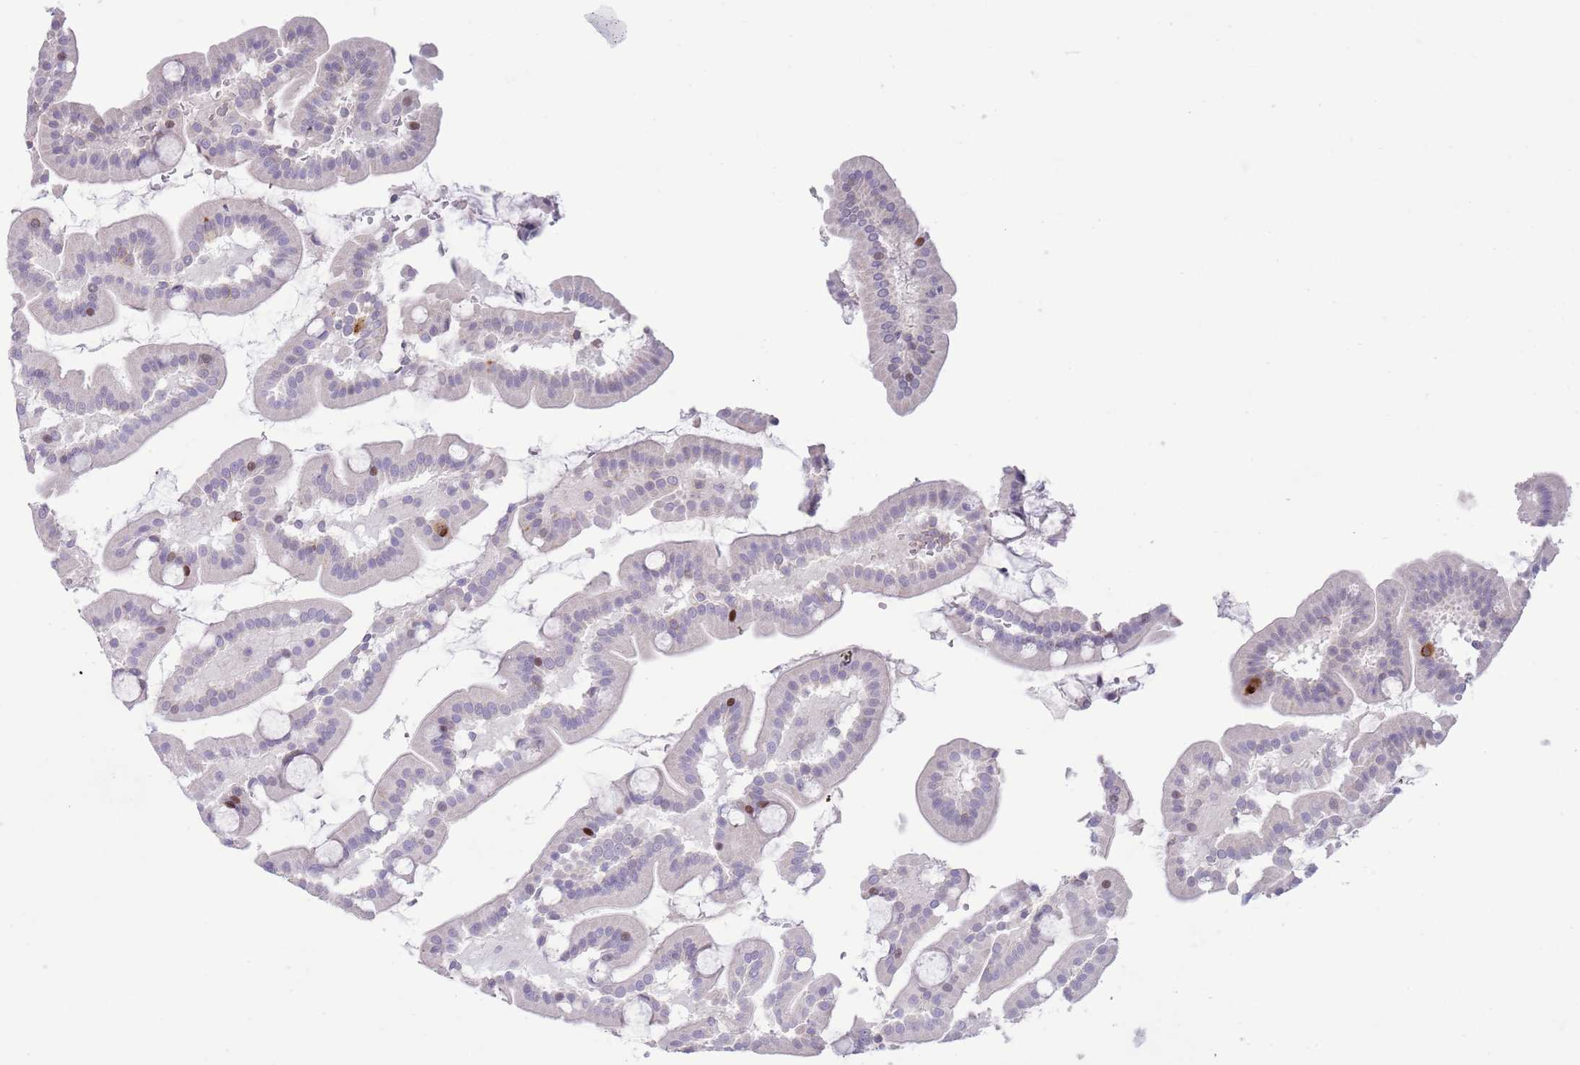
{"staining": {"intensity": "negative", "quantity": "none", "location": "none"}, "tissue": "duodenum", "cell_type": "Glandular cells", "image_type": "normal", "snomed": [{"axis": "morphology", "description": "Normal tissue, NOS"}, {"axis": "topography", "description": "Duodenum"}], "caption": "This is a photomicrograph of IHC staining of benign duodenum, which shows no positivity in glandular cells.", "gene": "ANO8", "patient": {"sex": "male", "age": 55}}